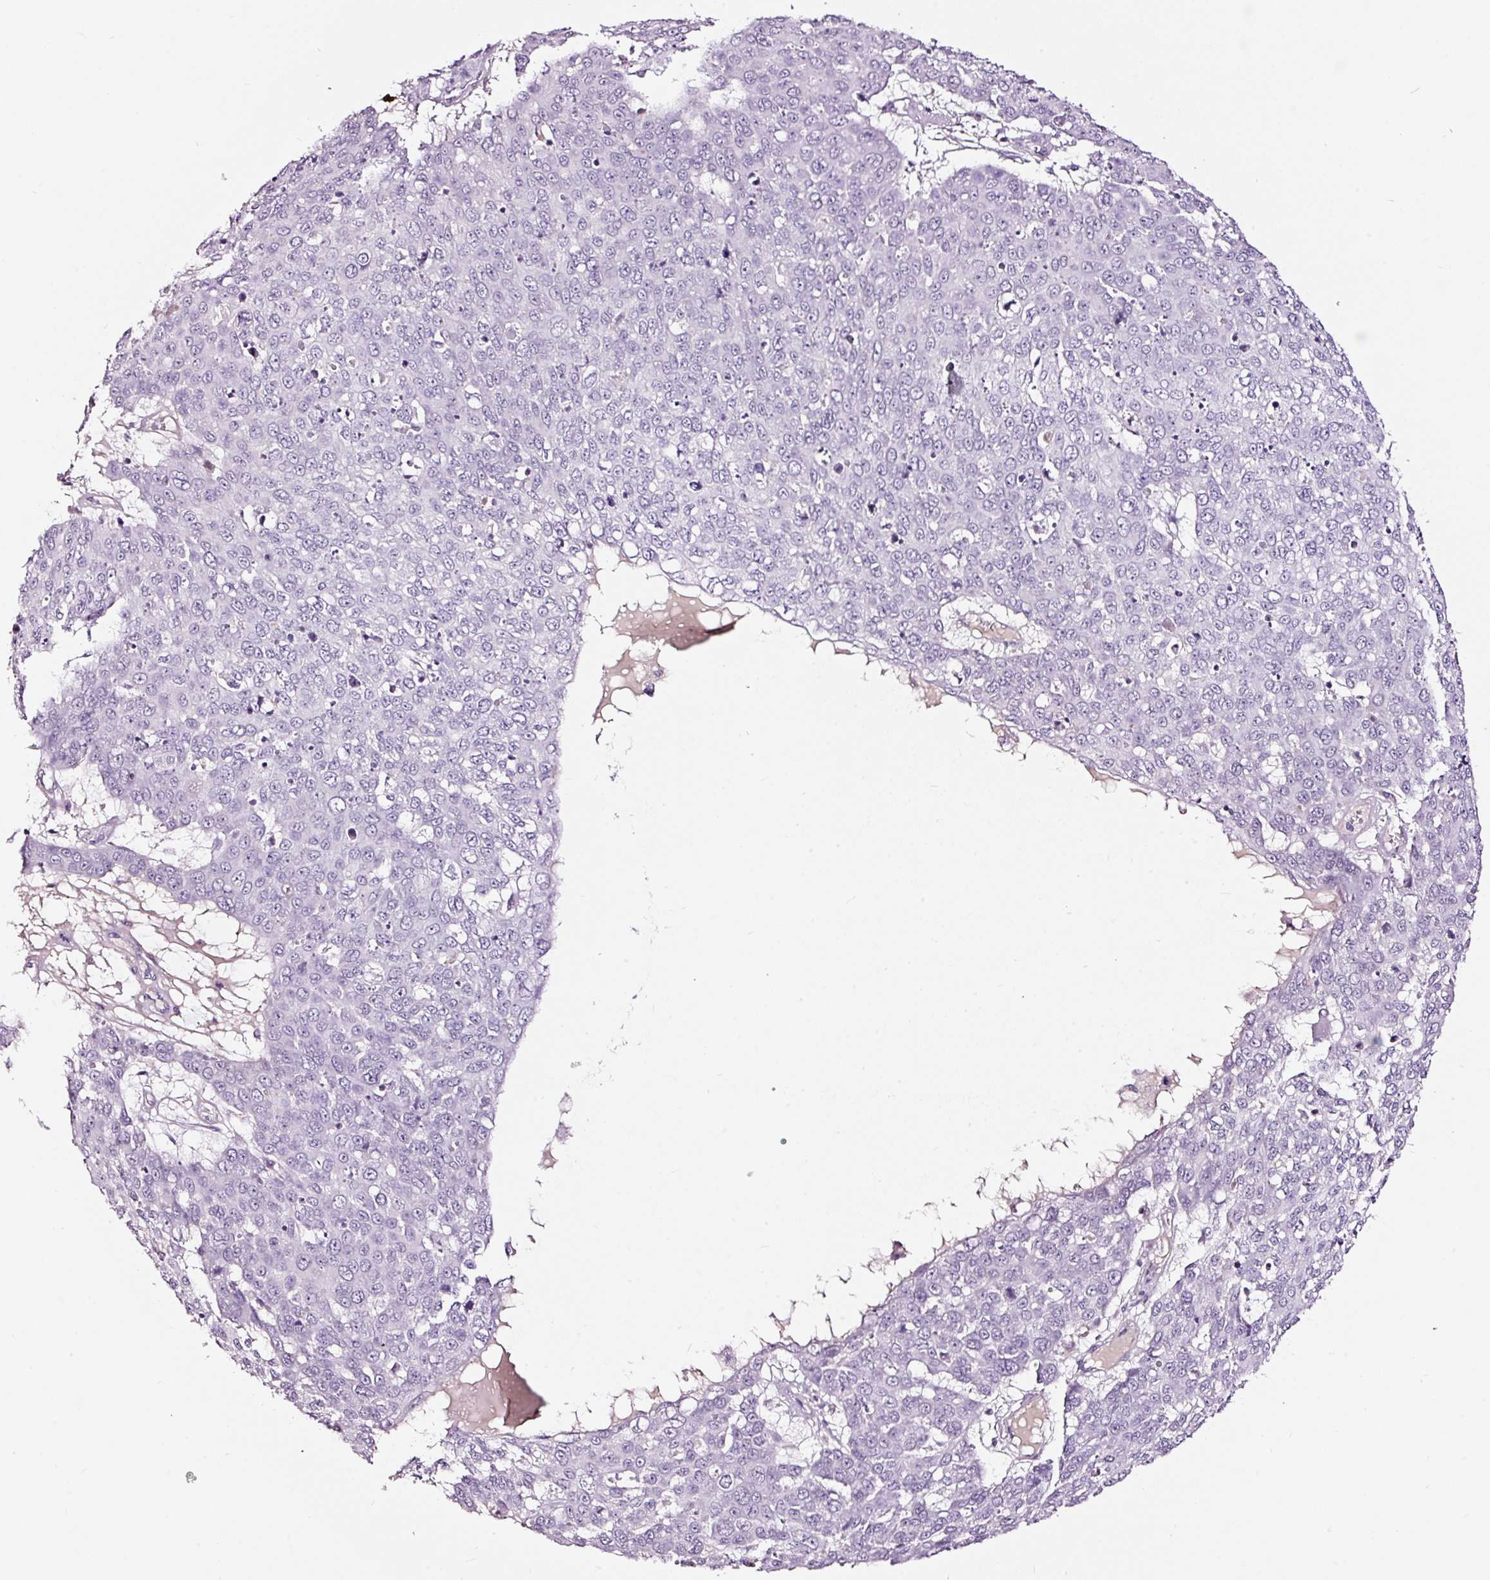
{"staining": {"intensity": "negative", "quantity": "none", "location": "none"}, "tissue": "skin cancer", "cell_type": "Tumor cells", "image_type": "cancer", "snomed": [{"axis": "morphology", "description": "Squamous cell carcinoma, NOS"}, {"axis": "topography", "description": "Skin"}], "caption": "Immunohistochemical staining of squamous cell carcinoma (skin) demonstrates no significant staining in tumor cells.", "gene": "LAMP3", "patient": {"sex": "male", "age": 71}}